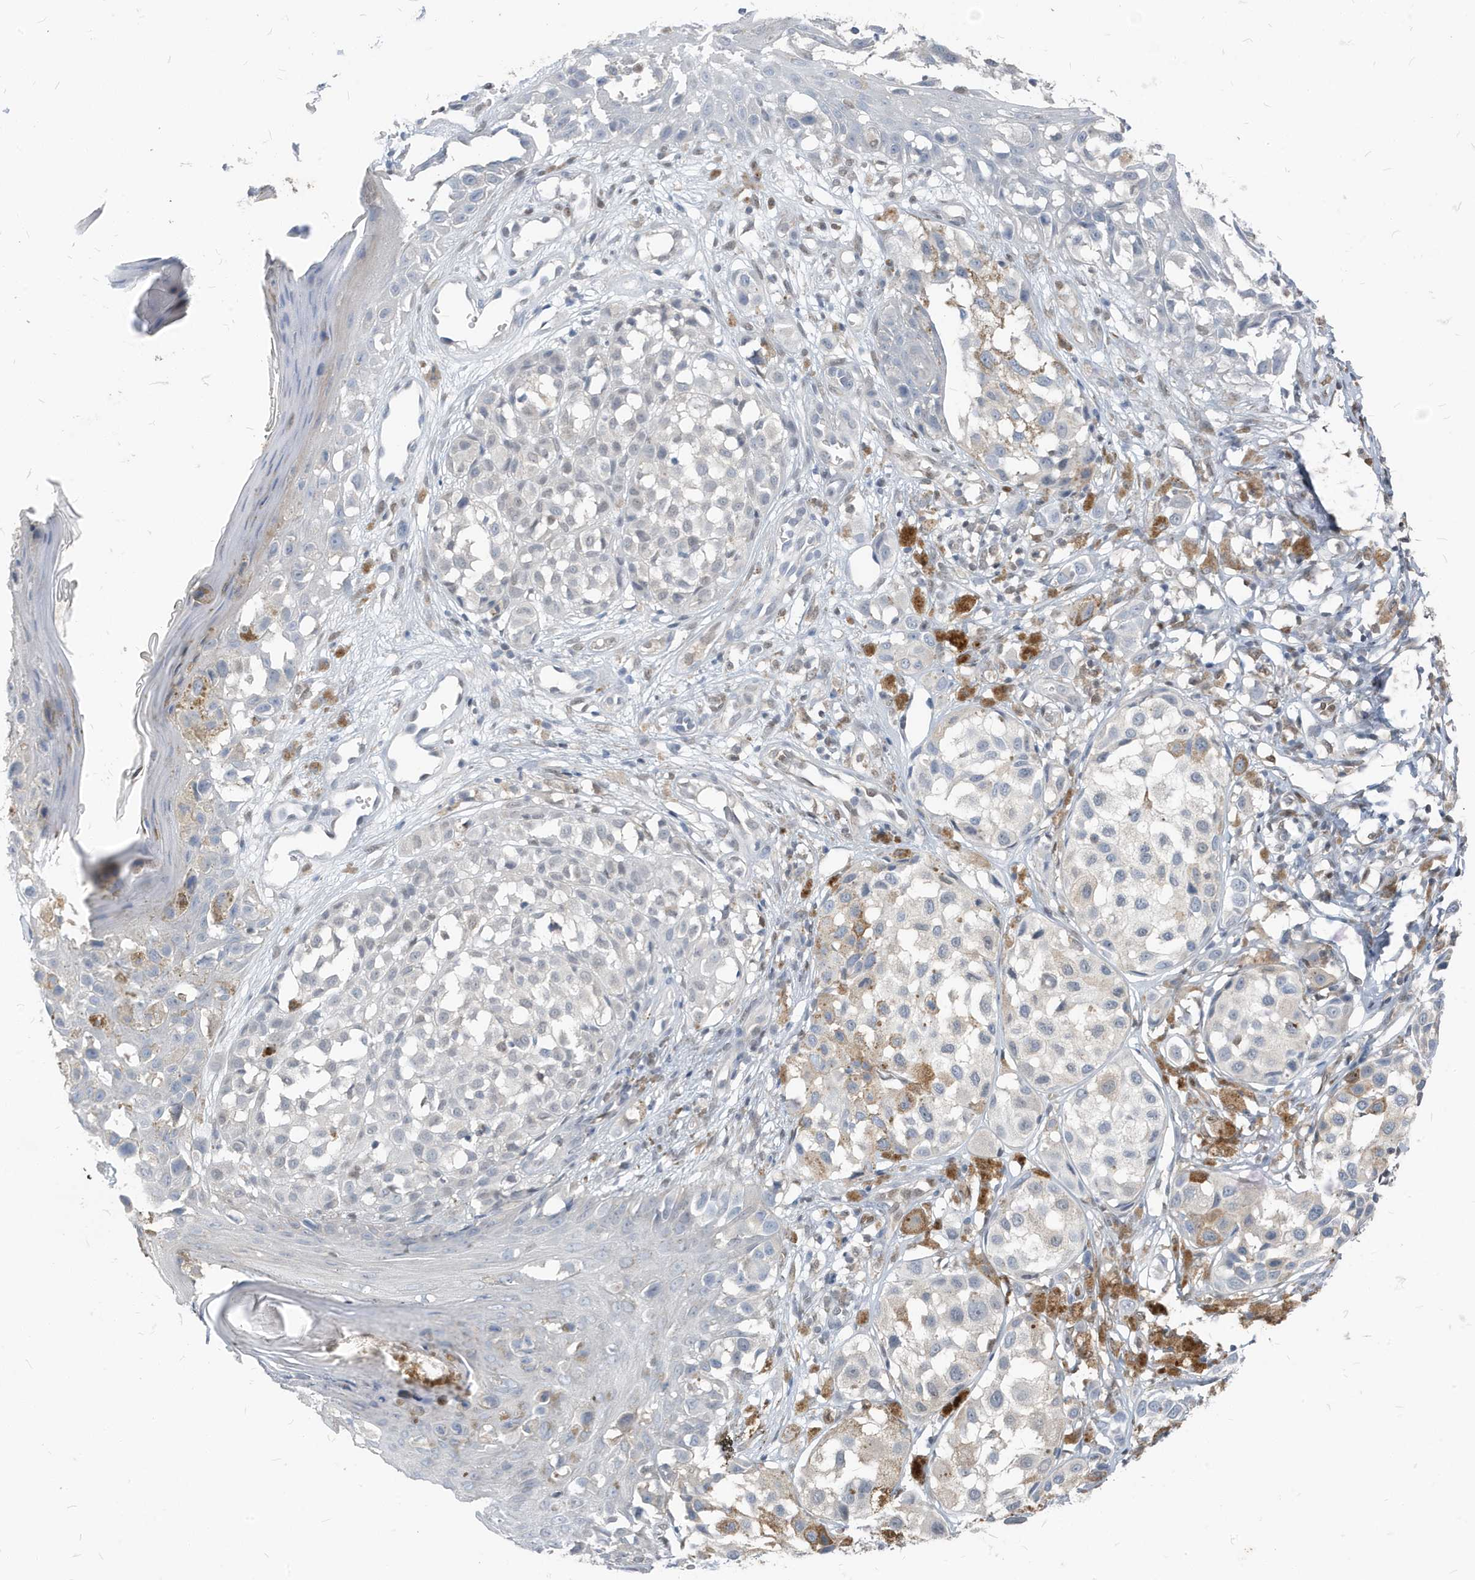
{"staining": {"intensity": "negative", "quantity": "none", "location": "none"}, "tissue": "melanoma", "cell_type": "Tumor cells", "image_type": "cancer", "snomed": [{"axis": "morphology", "description": "Malignant melanoma, NOS"}, {"axis": "topography", "description": "Skin of leg"}], "caption": "This histopathology image is of melanoma stained with IHC to label a protein in brown with the nuclei are counter-stained blue. There is no positivity in tumor cells.", "gene": "NCOA7", "patient": {"sex": "female", "age": 72}}